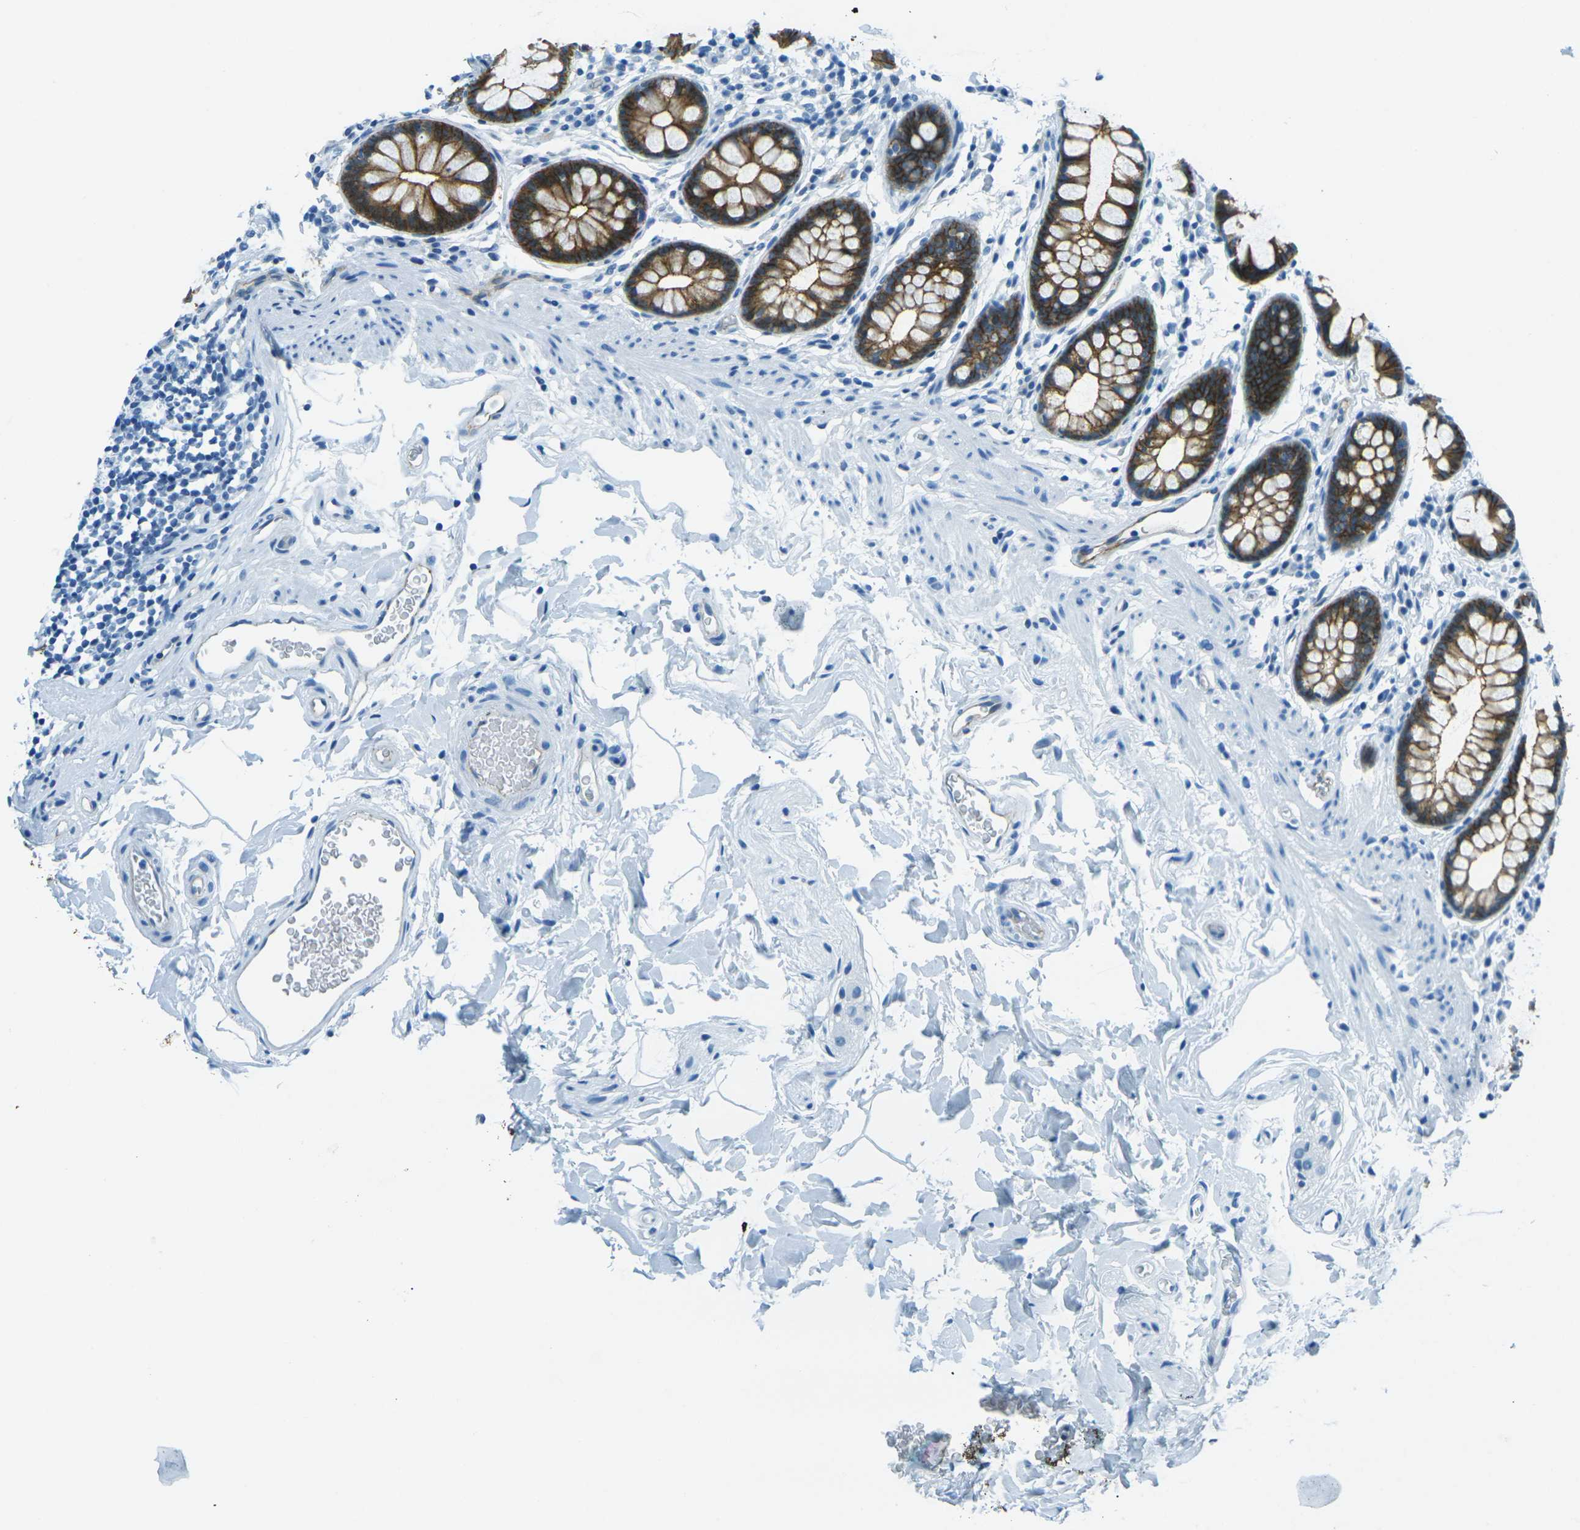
{"staining": {"intensity": "negative", "quantity": "none", "location": "none"}, "tissue": "colon", "cell_type": "Endothelial cells", "image_type": "normal", "snomed": [{"axis": "morphology", "description": "Normal tissue, NOS"}, {"axis": "topography", "description": "Colon"}], "caption": "Immunohistochemistry of benign colon reveals no staining in endothelial cells.", "gene": "OCLN", "patient": {"sex": "female", "age": 80}}